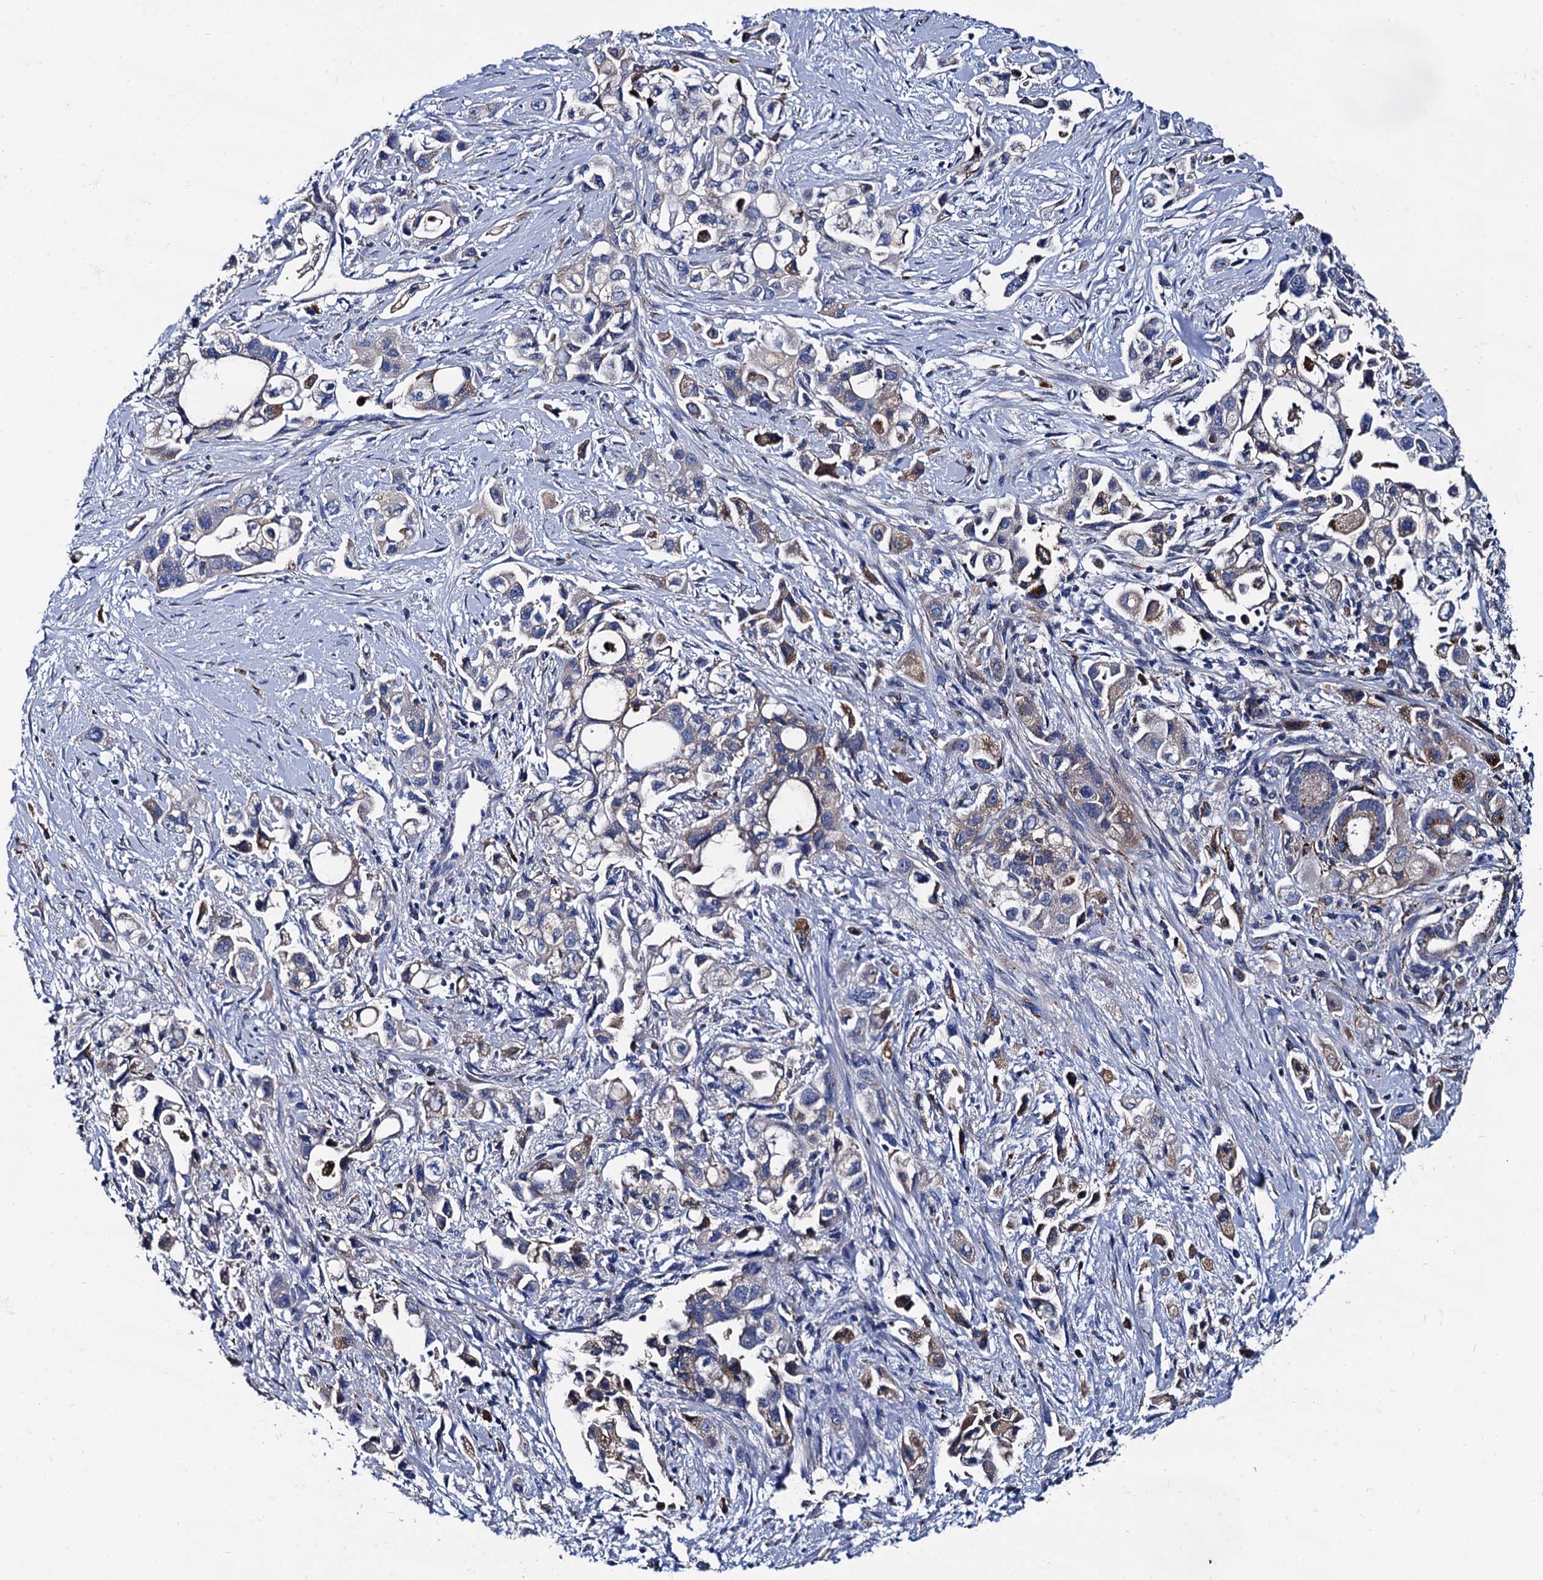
{"staining": {"intensity": "weak", "quantity": "<25%", "location": "cytoplasmic/membranous"}, "tissue": "pancreatic cancer", "cell_type": "Tumor cells", "image_type": "cancer", "snomed": [{"axis": "morphology", "description": "Adenocarcinoma, NOS"}, {"axis": "topography", "description": "Pancreas"}], "caption": "The immunohistochemistry photomicrograph has no significant staining in tumor cells of pancreatic cancer (adenocarcinoma) tissue. The staining is performed using DAB brown chromogen with nuclei counter-stained in using hematoxylin.", "gene": "APOD", "patient": {"sex": "female", "age": 66}}